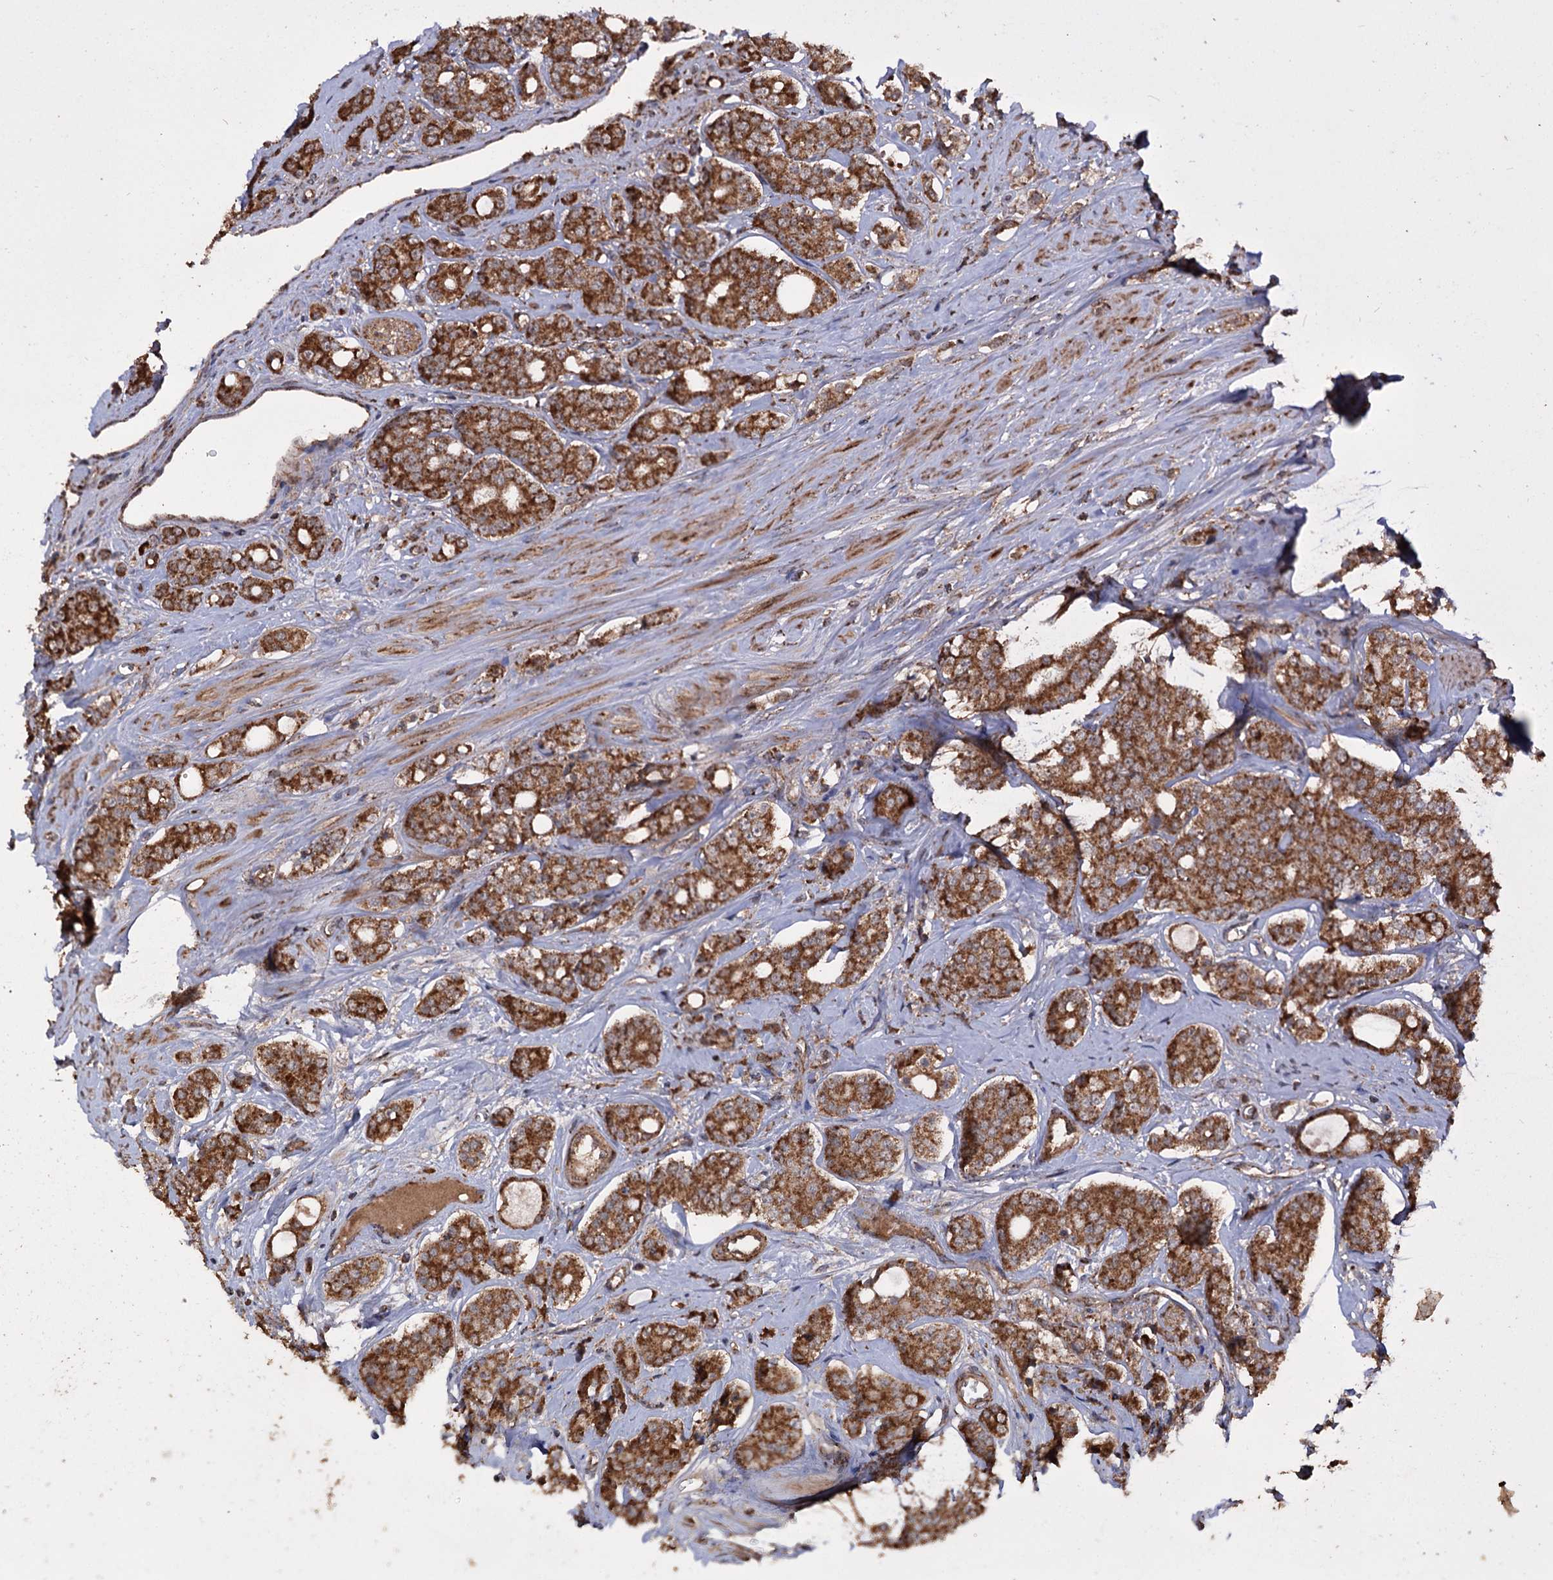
{"staining": {"intensity": "strong", "quantity": ">75%", "location": "cytoplasmic/membranous"}, "tissue": "prostate cancer", "cell_type": "Tumor cells", "image_type": "cancer", "snomed": [{"axis": "morphology", "description": "Adenocarcinoma, High grade"}, {"axis": "topography", "description": "Prostate"}], "caption": "This is a histology image of immunohistochemistry staining of prostate cancer, which shows strong staining in the cytoplasmic/membranous of tumor cells.", "gene": "IPO4", "patient": {"sex": "male", "age": 62}}